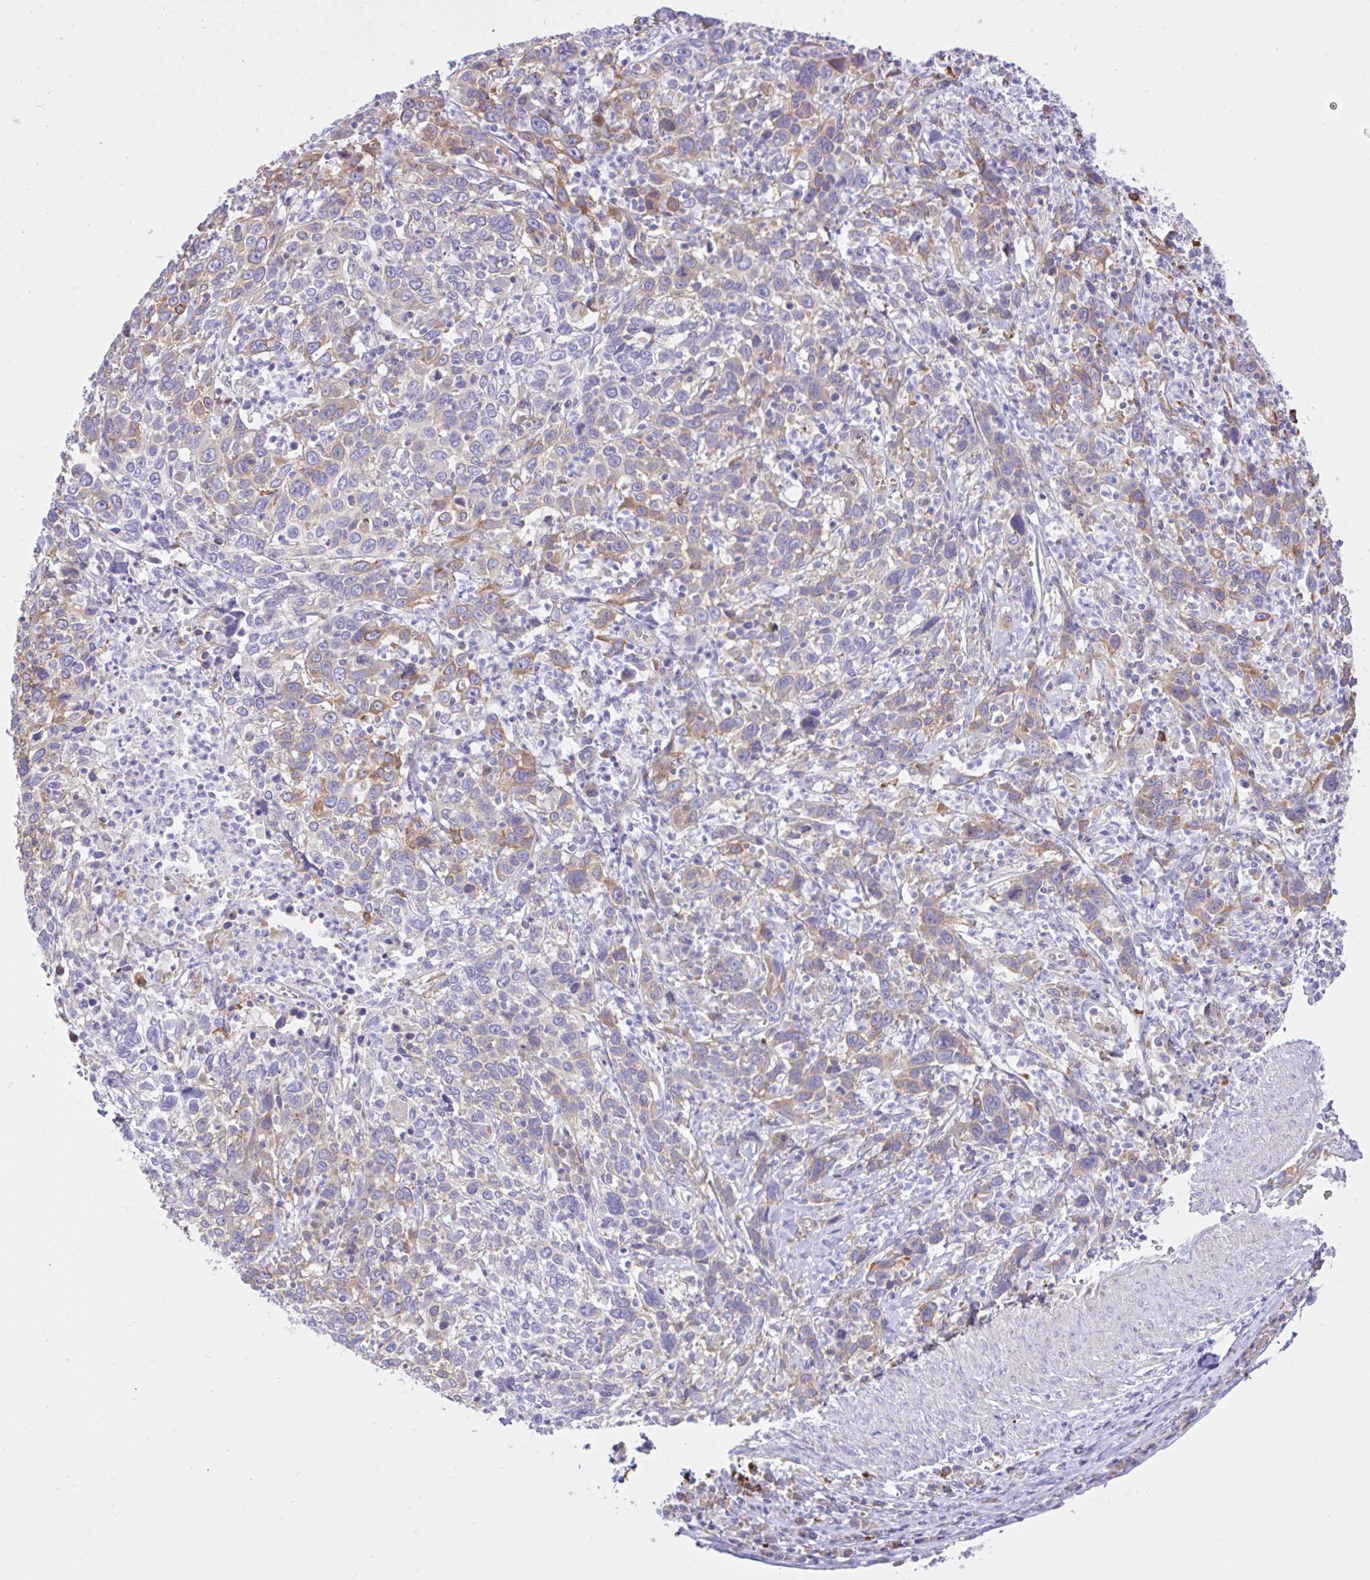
{"staining": {"intensity": "moderate", "quantity": "<25%", "location": "cytoplasmic/membranous"}, "tissue": "cervical cancer", "cell_type": "Tumor cells", "image_type": "cancer", "snomed": [{"axis": "morphology", "description": "Squamous cell carcinoma, NOS"}, {"axis": "topography", "description": "Cervix"}], "caption": "There is low levels of moderate cytoplasmic/membranous expression in tumor cells of cervical squamous cell carcinoma, as demonstrated by immunohistochemical staining (brown color).", "gene": "EEF1A2", "patient": {"sex": "female", "age": 46}}